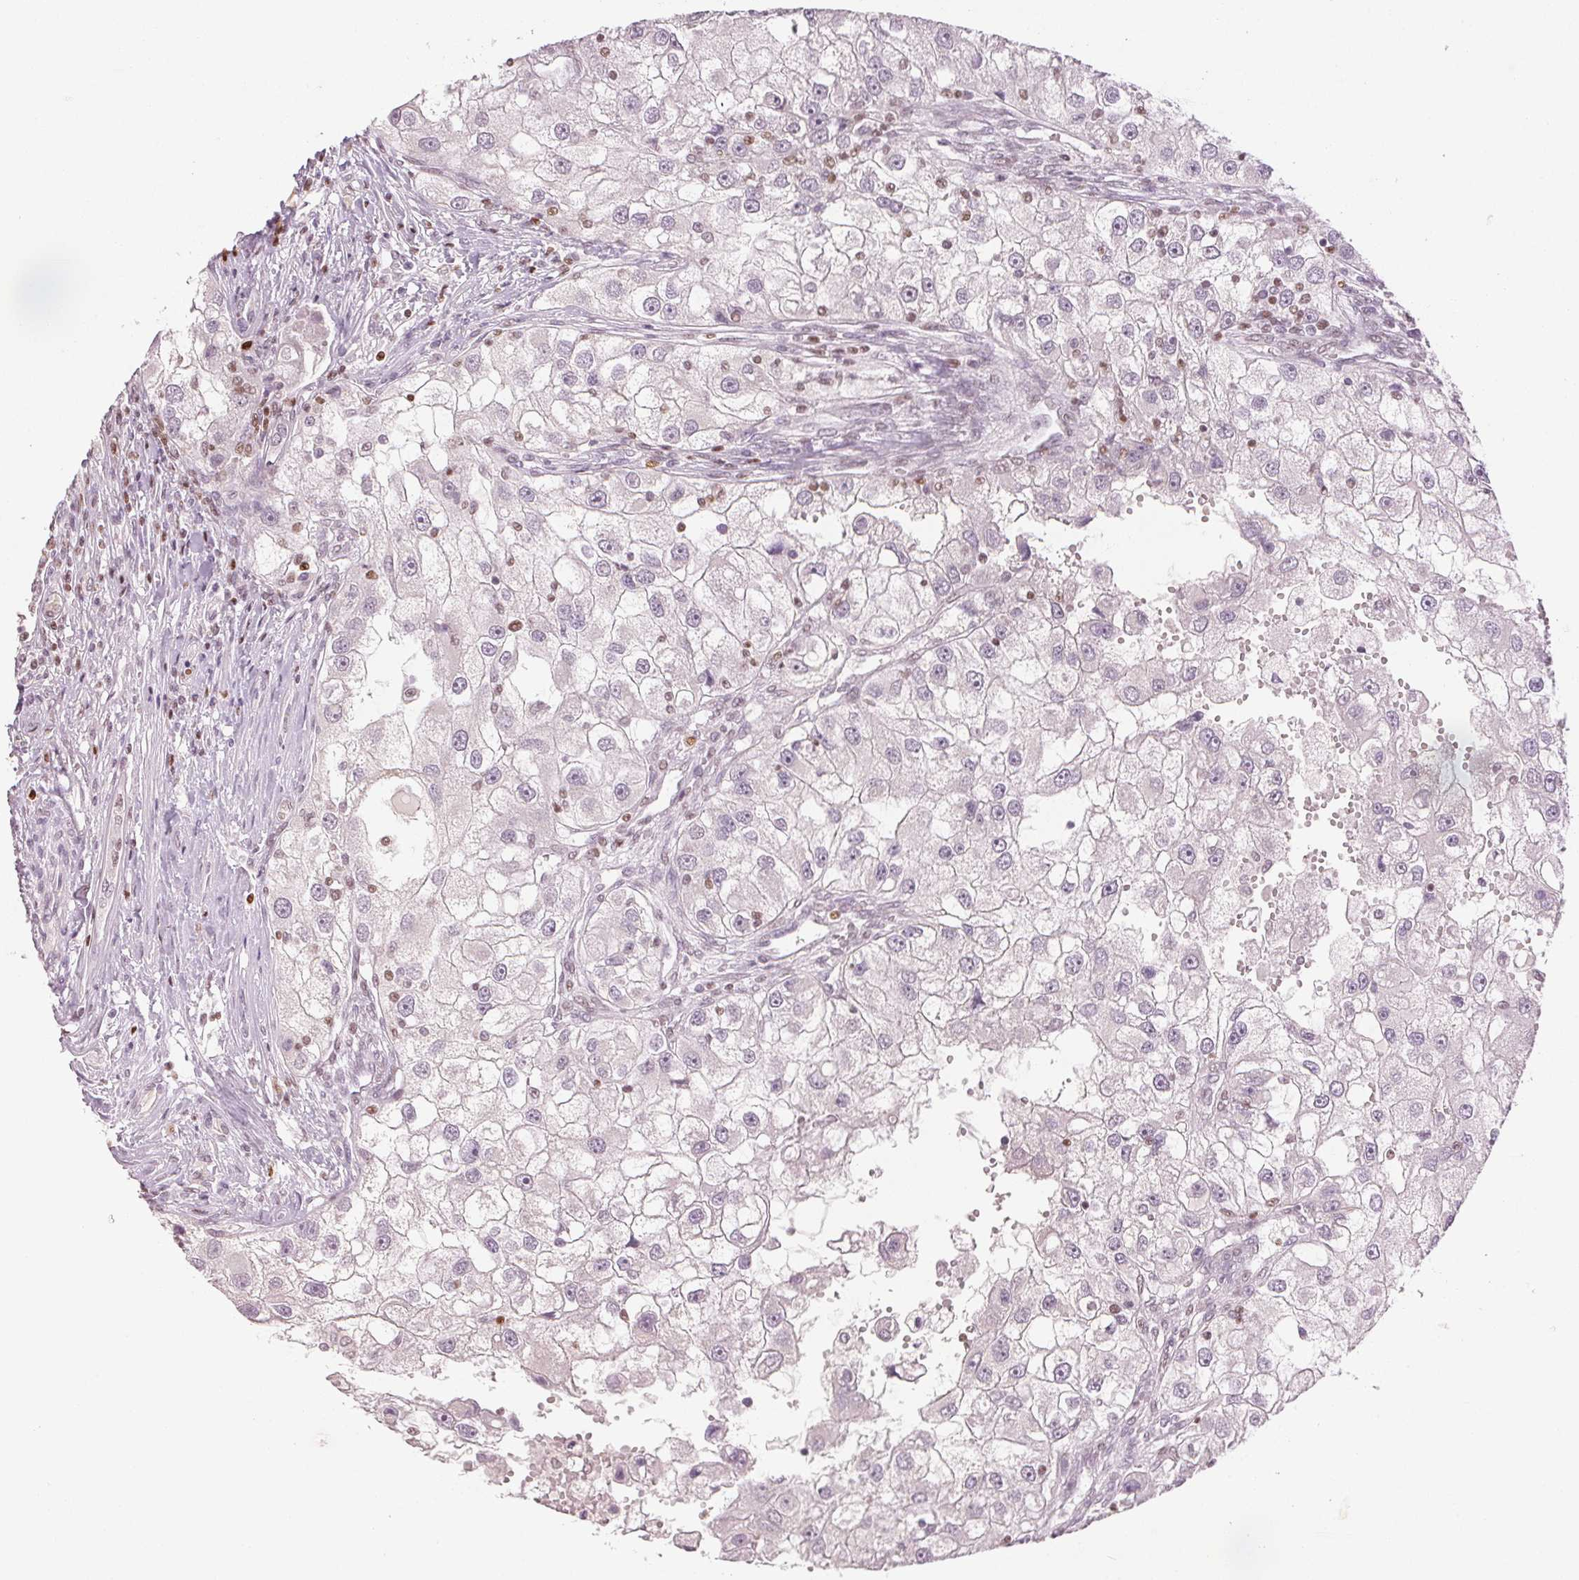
{"staining": {"intensity": "negative", "quantity": "none", "location": "none"}, "tissue": "renal cancer", "cell_type": "Tumor cells", "image_type": "cancer", "snomed": [{"axis": "morphology", "description": "Adenocarcinoma, NOS"}, {"axis": "topography", "description": "Kidney"}], "caption": "An immunohistochemistry (IHC) photomicrograph of renal cancer is shown. There is no staining in tumor cells of renal cancer. (DAB immunohistochemistry (IHC) visualized using brightfield microscopy, high magnification).", "gene": "RUNX2", "patient": {"sex": "male", "age": 63}}